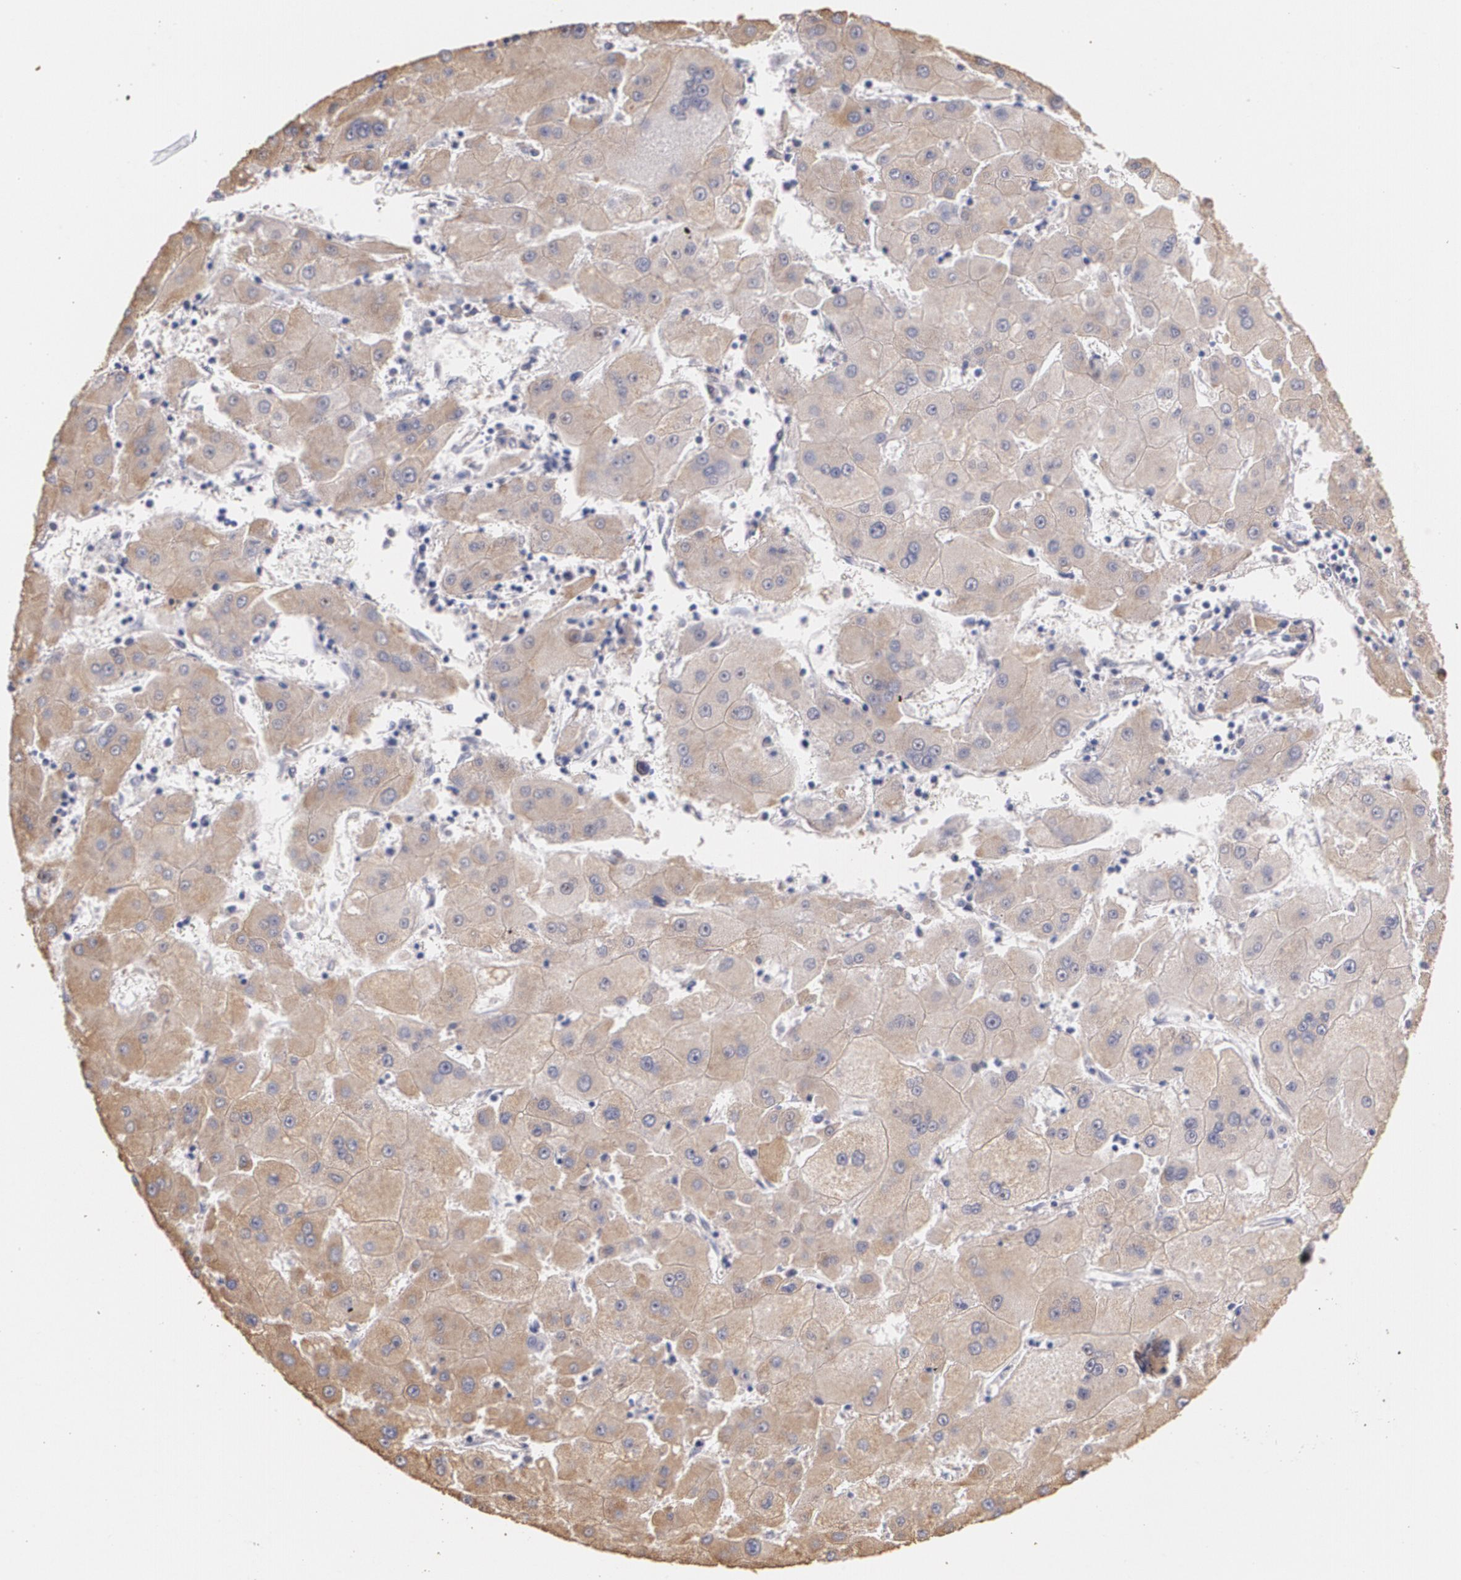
{"staining": {"intensity": "moderate", "quantity": ">75%", "location": "cytoplasmic/membranous"}, "tissue": "liver cancer", "cell_type": "Tumor cells", "image_type": "cancer", "snomed": [{"axis": "morphology", "description": "Carcinoma, Hepatocellular, NOS"}, {"axis": "topography", "description": "Liver"}], "caption": "Immunohistochemistry staining of liver cancer (hepatocellular carcinoma), which shows medium levels of moderate cytoplasmic/membranous expression in about >75% of tumor cells indicating moderate cytoplasmic/membranous protein expression. The staining was performed using DAB (brown) for protein detection and nuclei were counterstained in hematoxylin (blue).", "gene": "ATF3", "patient": {"sex": "male", "age": 72}}